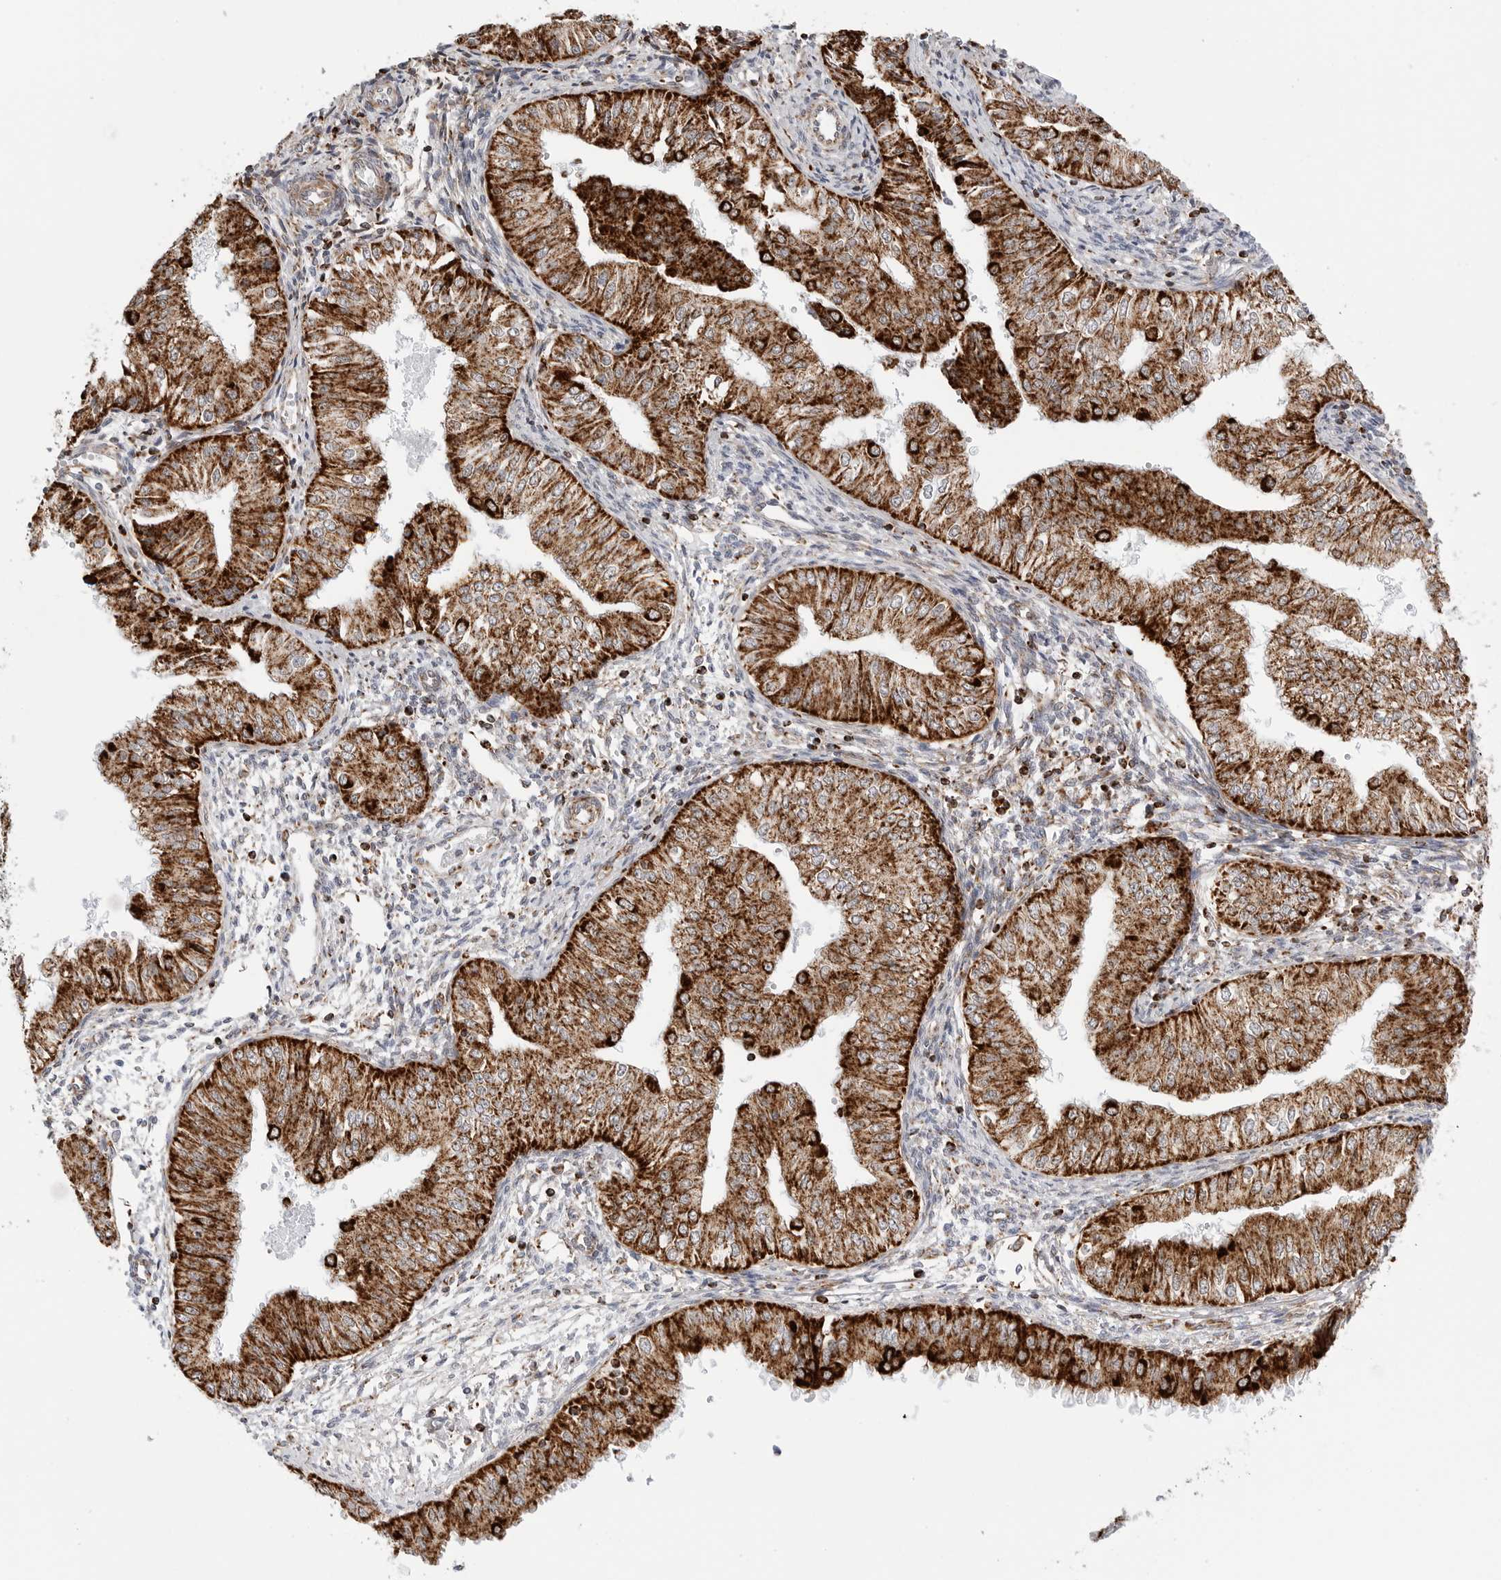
{"staining": {"intensity": "strong", "quantity": ">75%", "location": "cytoplasmic/membranous"}, "tissue": "endometrial cancer", "cell_type": "Tumor cells", "image_type": "cancer", "snomed": [{"axis": "morphology", "description": "Normal tissue, NOS"}, {"axis": "morphology", "description": "Adenocarcinoma, NOS"}, {"axis": "topography", "description": "Endometrium"}], "caption": "The micrograph demonstrates staining of endometrial cancer (adenocarcinoma), revealing strong cytoplasmic/membranous protein positivity (brown color) within tumor cells. The staining was performed using DAB to visualize the protein expression in brown, while the nuclei were stained in blue with hematoxylin (Magnification: 20x).", "gene": "ATP5IF1", "patient": {"sex": "female", "age": 53}}